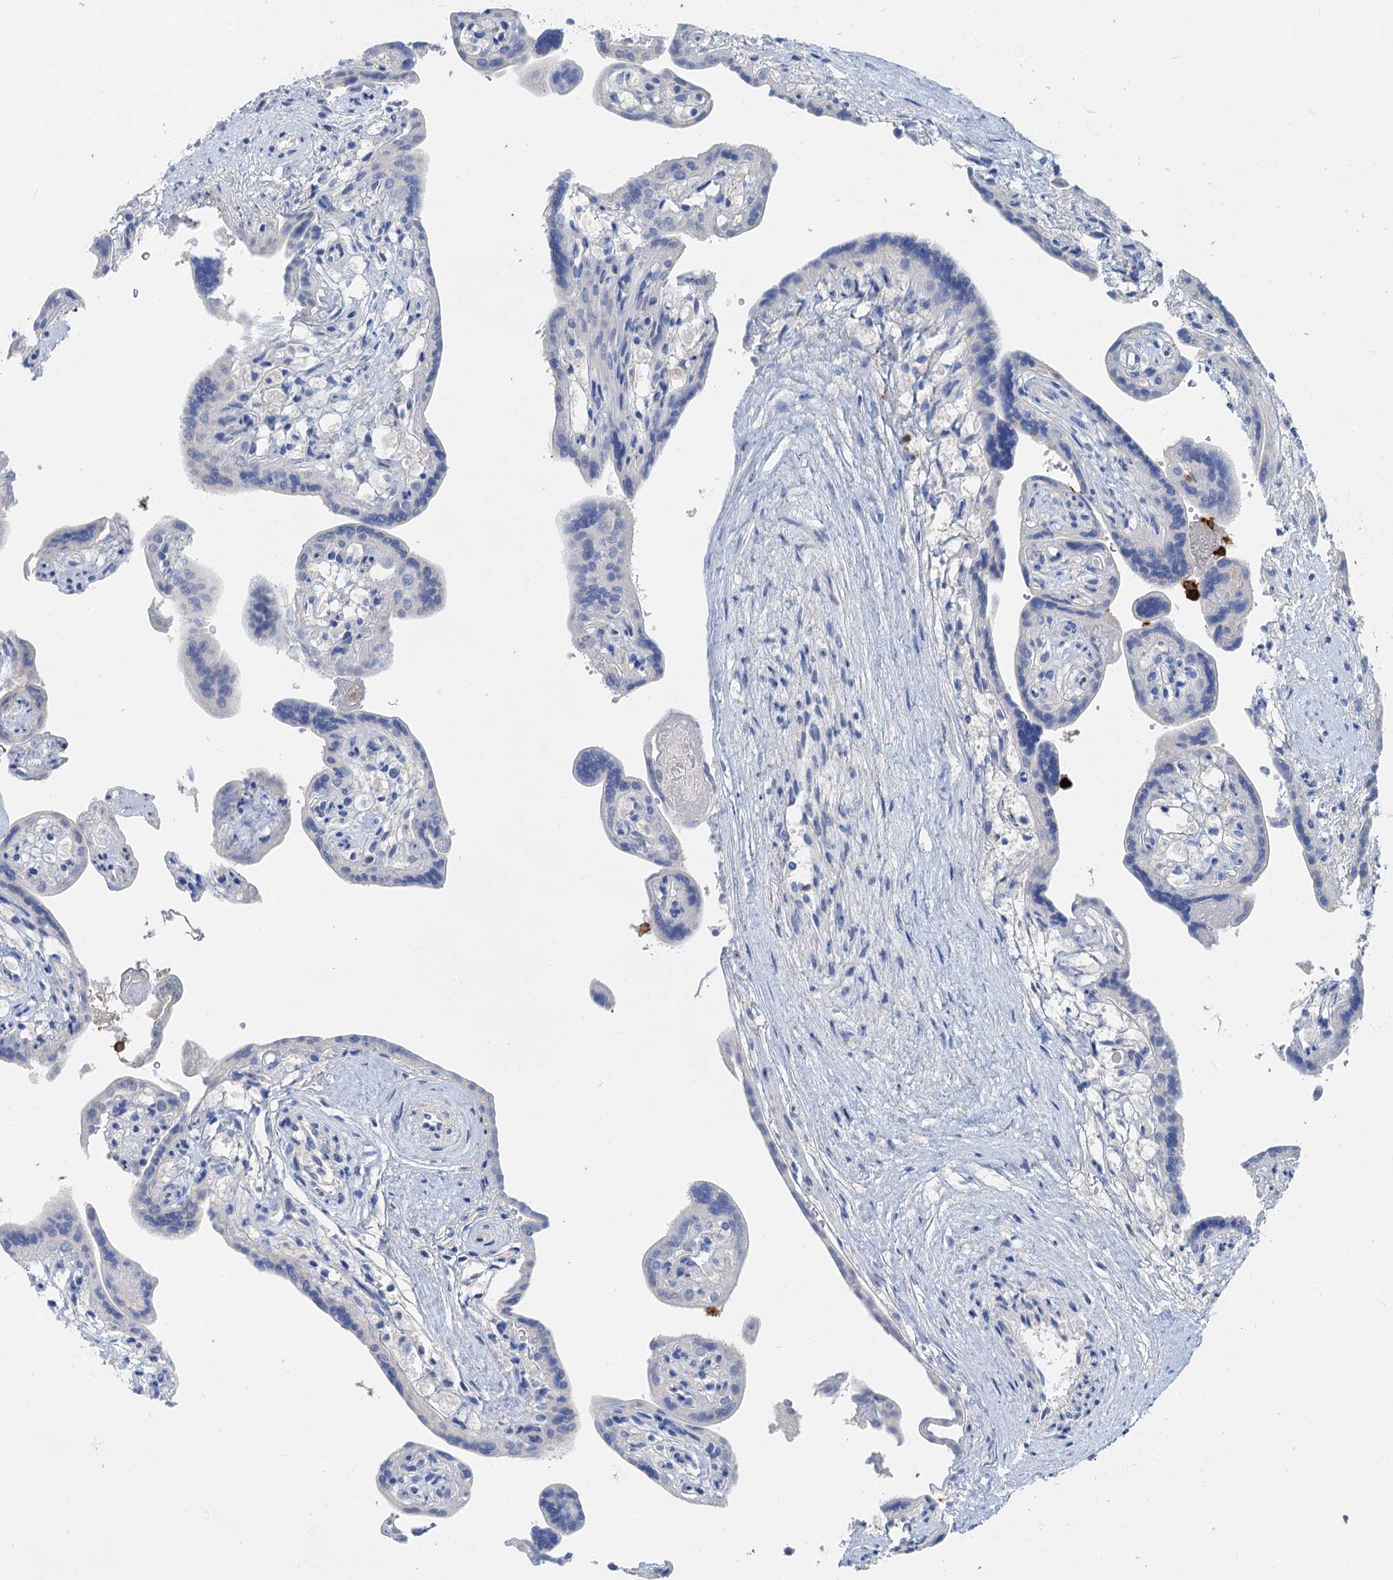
{"staining": {"intensity": "negative", "quantity": "none", "location": "none"}, "tissue": "placenta", "cell_type": "Trophoblastic cells", "image_type": "normal", "snomed": [{"axis": "morphology", "description": "Normal tissue, NOS"}, {"axis": "topography", "description": "Placenta"}], "caption": "This is an immunohistochemistry (IHC) image of unremarkable human placenta. There is no staining in trophoblastic cells.", "gene": "OTOA", "patient": {"sex": "female", "age": 37}}